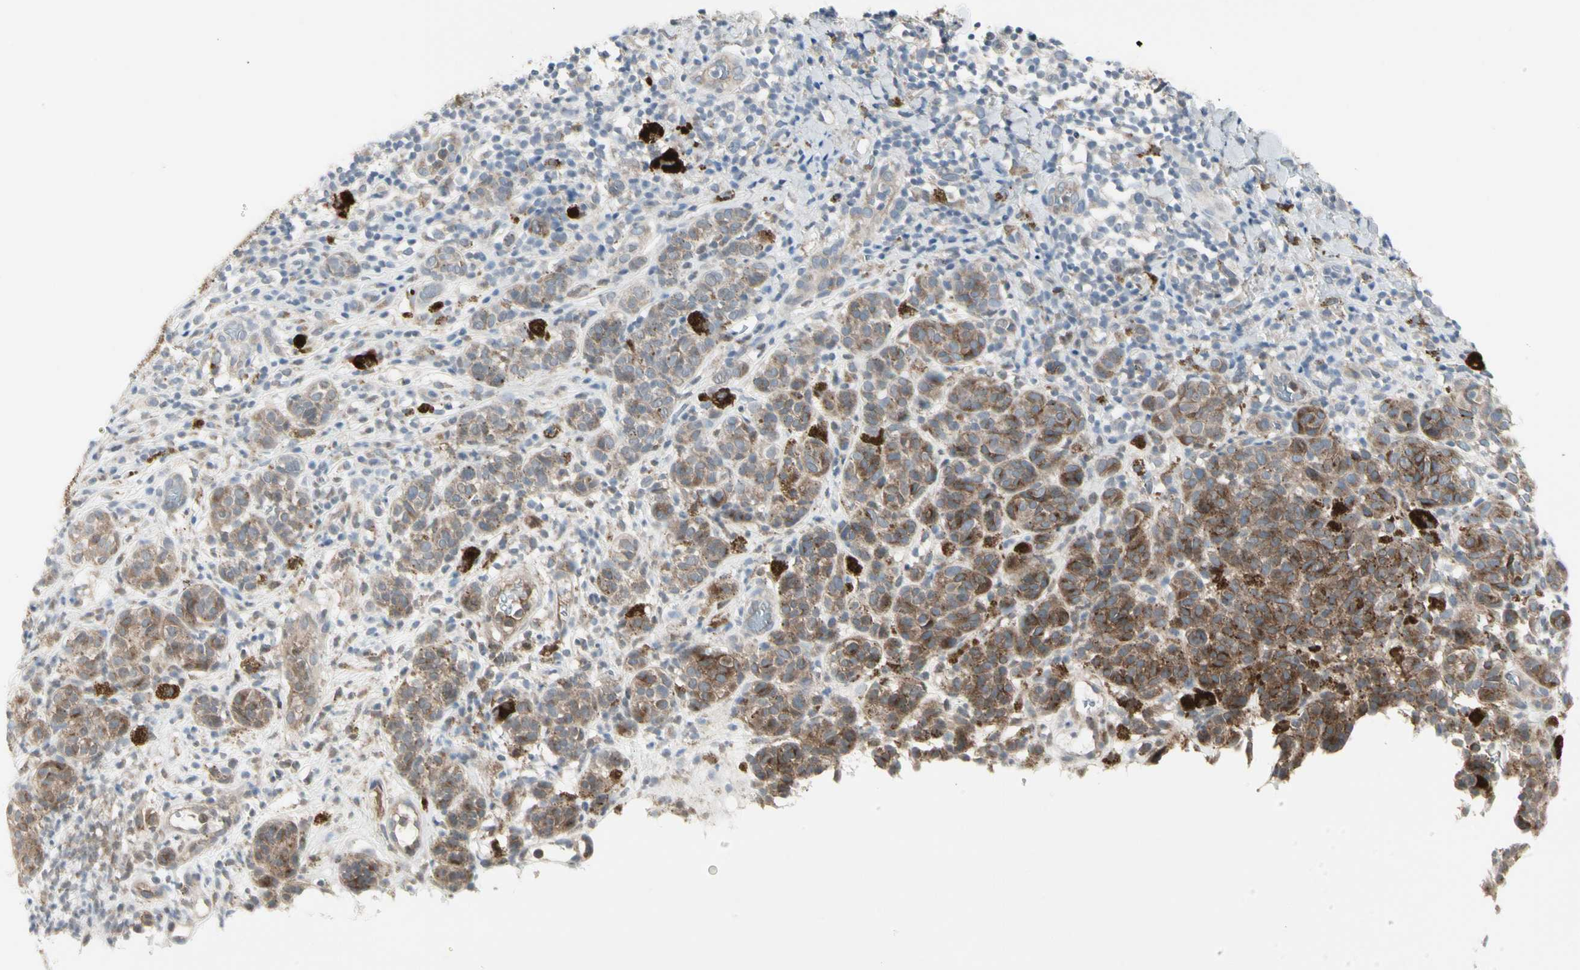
{"staining": {"intensity": "moderate", "quantity": ">75%", "location": "cytoplasmic/membranous"}, "tissue": "melanoma", "cell_type": "Tumor cells", "image_type": "cancer", "snomed": [{"axis": "morphology", "description": "Malignant melanoma, NOS"}, {"axis": "topography", "description": "Skin"}], "caption": "Tumor cells display medium levels of moderate cytoplasmic/membranous staining in approximately >75% of cells in human malignant melanoma. (Brightfield microscopy of DAB IHC at high magnification).", "gene": "GRN", "patient": {"sex": "male", "age": 64}}